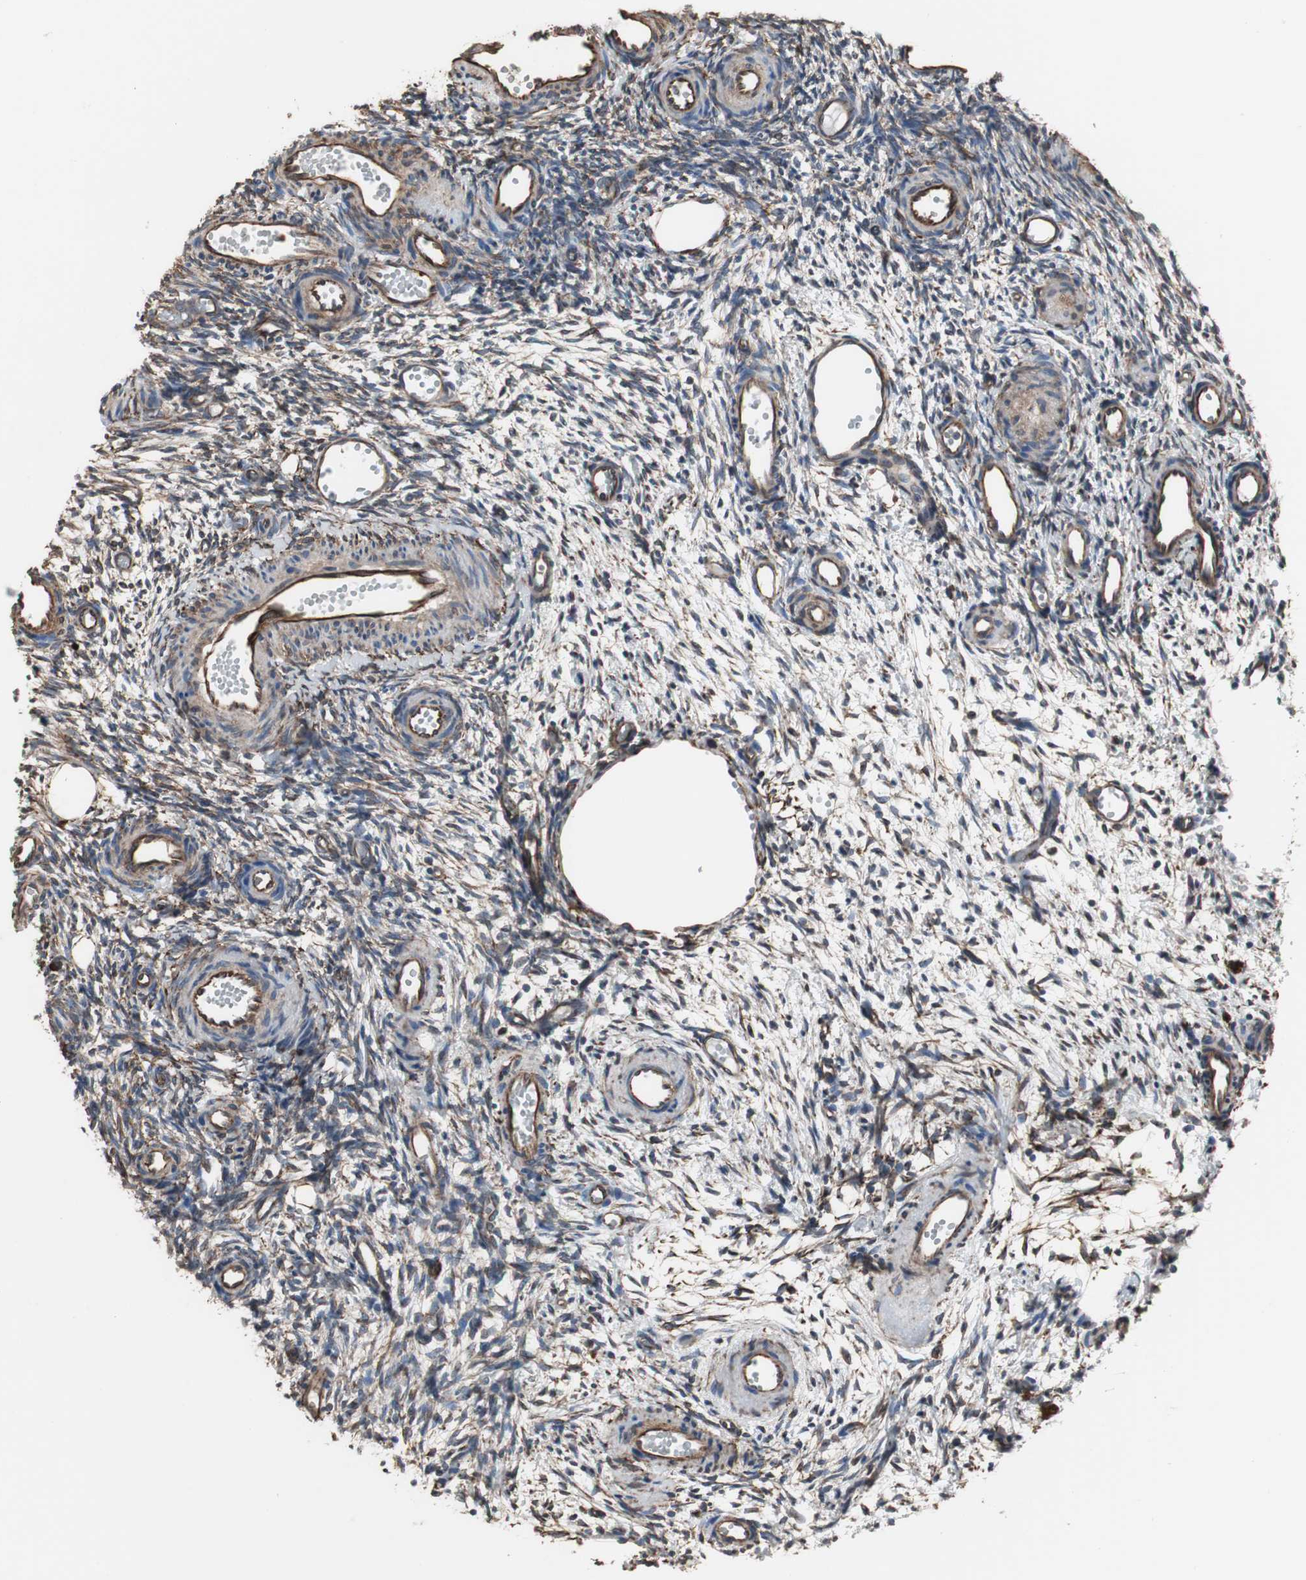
{"staining": {"intensity": "weak", "quantity": "25%-75%", "location": "cytoplasmic/membranous"}, "tissue": "ovary", "cell_type": "Ovarian stroma cells", "image_type": "normal", "snomed": [{"axis": "morphology", "description": "Normal tissue, NOS"}, {"axis": "topography", "description": "Ovary"}], "caption": "Immunohistochemistry (IHC) photomicrograph of unremarkable ovary: ovary stained using immunohistochemistry (IHC) displays low levels of weak protein expression localized specifically in the cytoplasmic/membranous of ovarian stroma cells, appearing as a cytoplasmic/membranous brown color.", "gene": "CALU", "patient": {"sex": "female", "age": 35}}